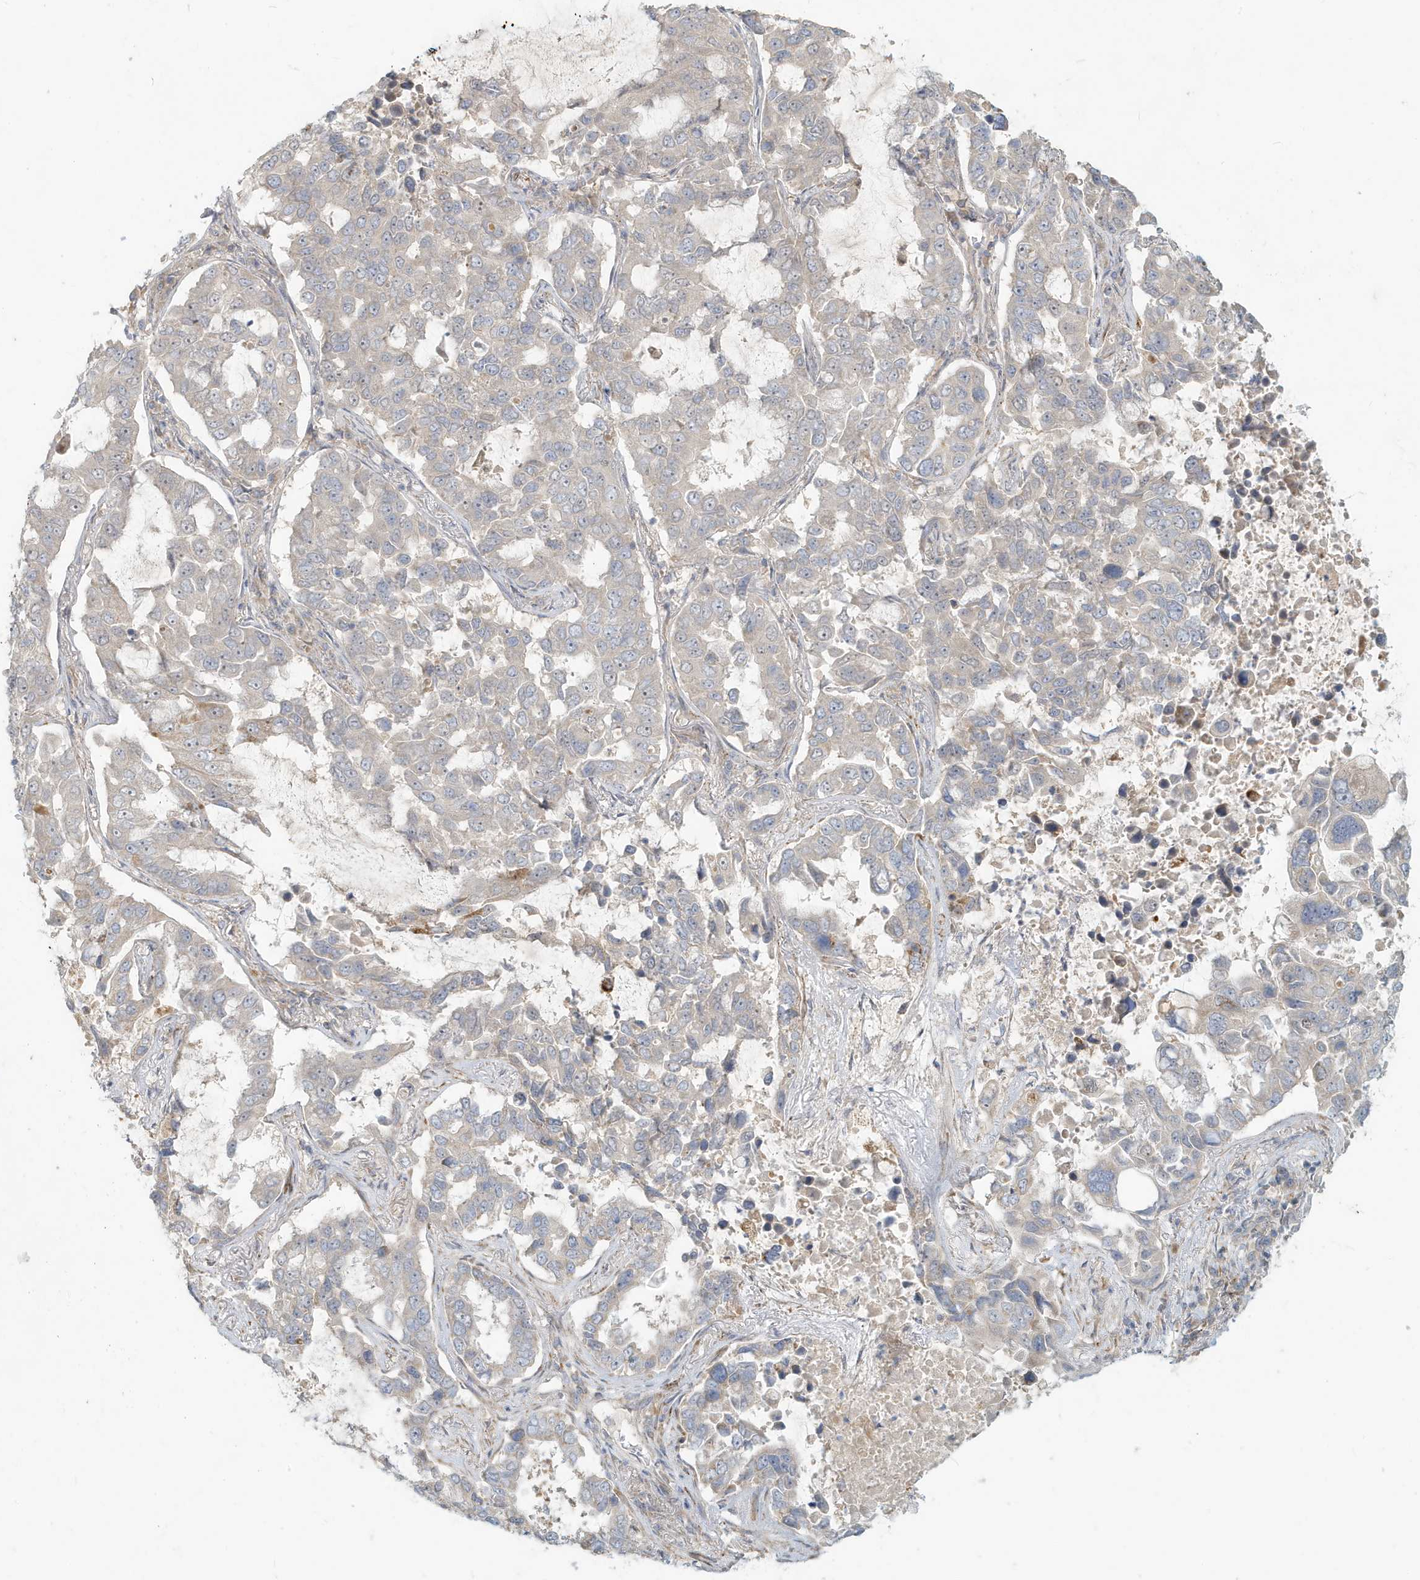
{"staining": {"intensity": "negative", "quantity": "none", "location": "none"}, "tissue": "lung cancer", "cell_type": "Tumor cells", "image_type": "cancer", "snomed": [{"axis": "morphology", "description": "Adenocarcinoma, NOS"}, {"axis": "topography", "description": "Lung"}], "caption": "Immunohistochemistry histopathology image of neoplastic tissue: human lung adenocarcinoma stained with DAB (3,3'-diaminobenzidine) shows no significant protein expression in tumor cells. Brightfield microscopy of IHC stained with DAB (brown) and hematoxylin (blue), captured at high magnification.", "gene": "MCOLN1", "patient": {"sex": "male", "age": 64}}